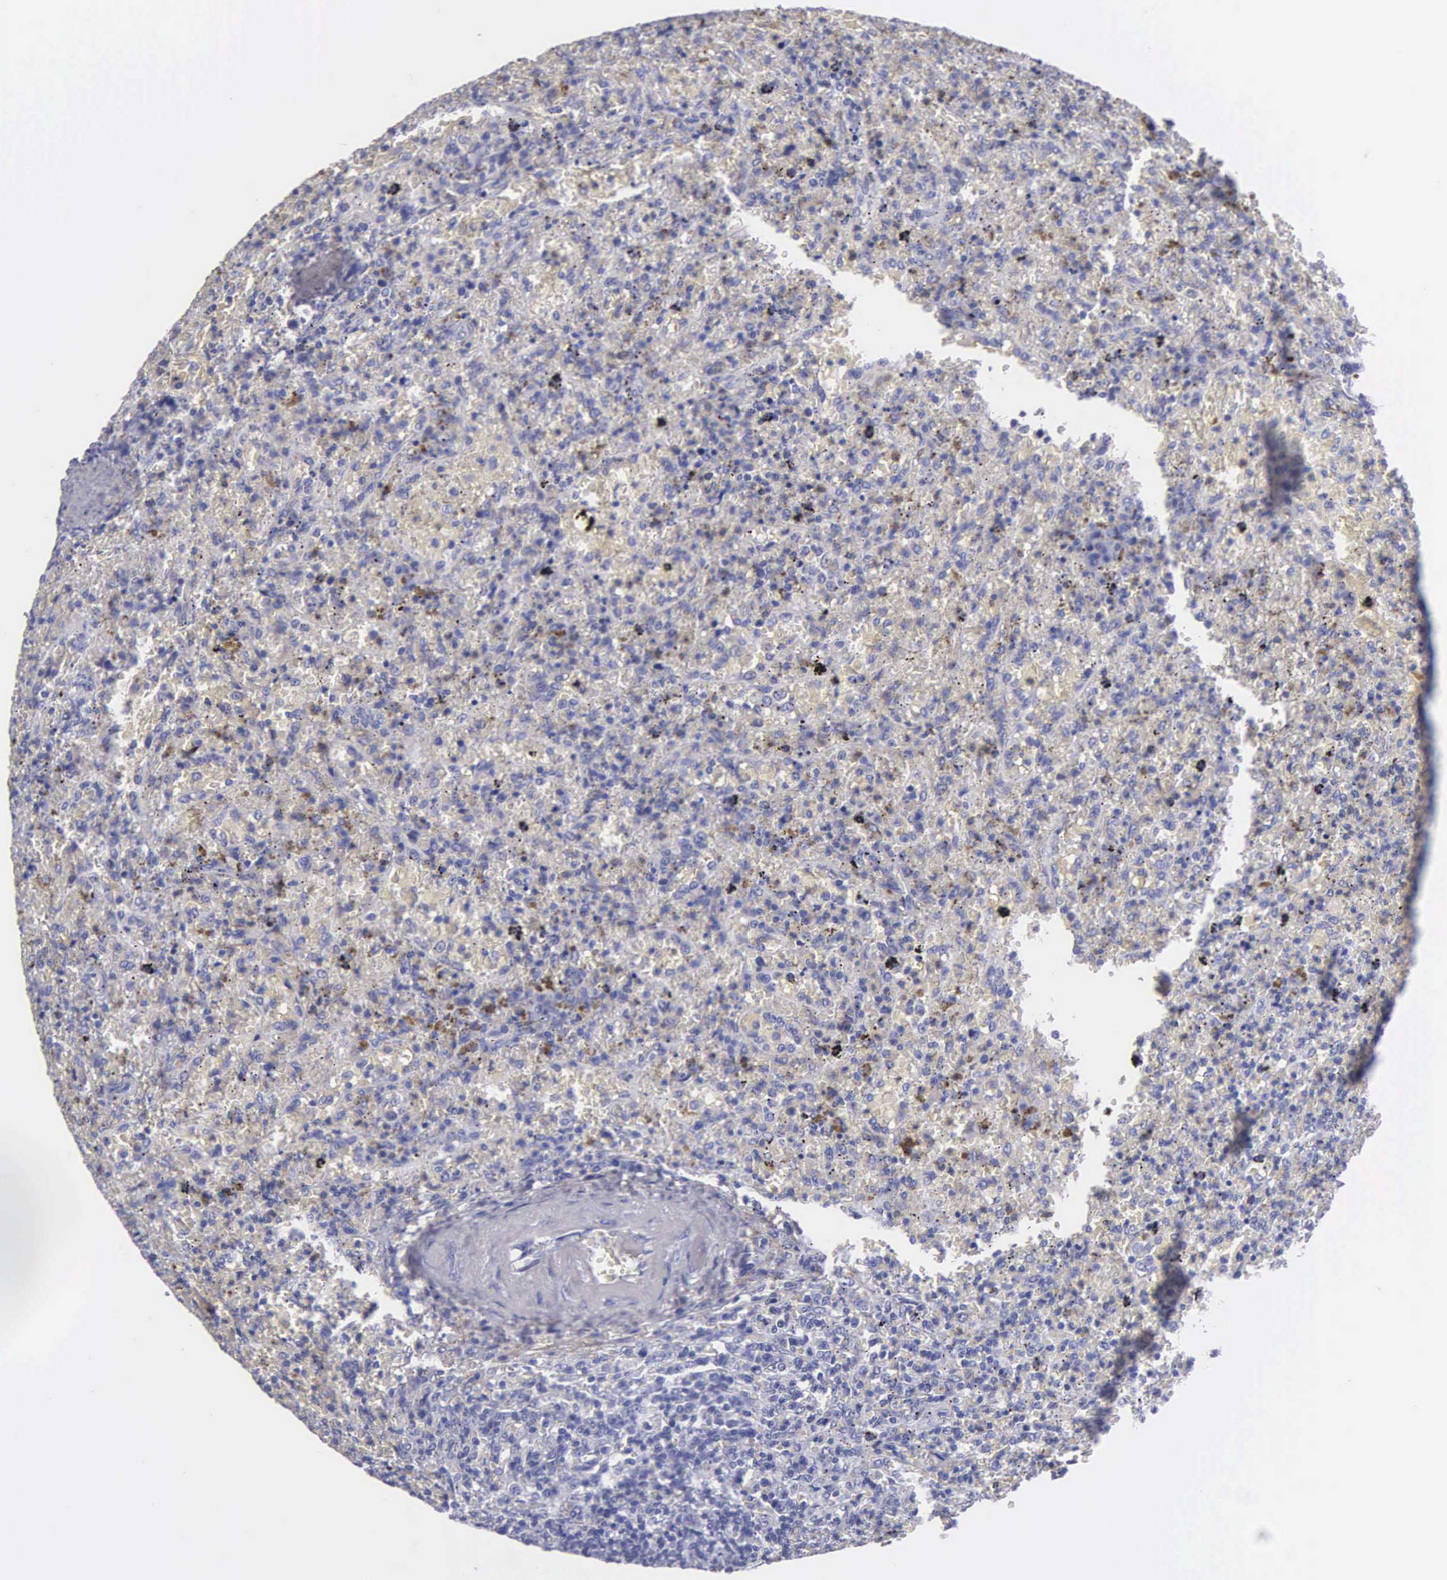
{"staining": {"intensity": "negative", "quantity": "none", "location": "none"}, "tissue": "lymphoma", "cell_type": "Tumor cells", "image_type": "cancer", "snomed": [{"axis": "morphology", "description": "Malignant lymphoma, non-Hodgkin's type, High grade"}, {"axis": "topography", "description": "Spleen"}, {"axis": "topography", "description": "Lymph node"}], "caption": "Immunohistochemistry (IHC) photomicrograph of neoplastic tissue: human lymphoma stained with DAB (3,3'-diaminobenzidine) displays no significant protein expression in tumor cells.", "gene": "FBLN5", "patient": {"sex": "female", "age": 70}}